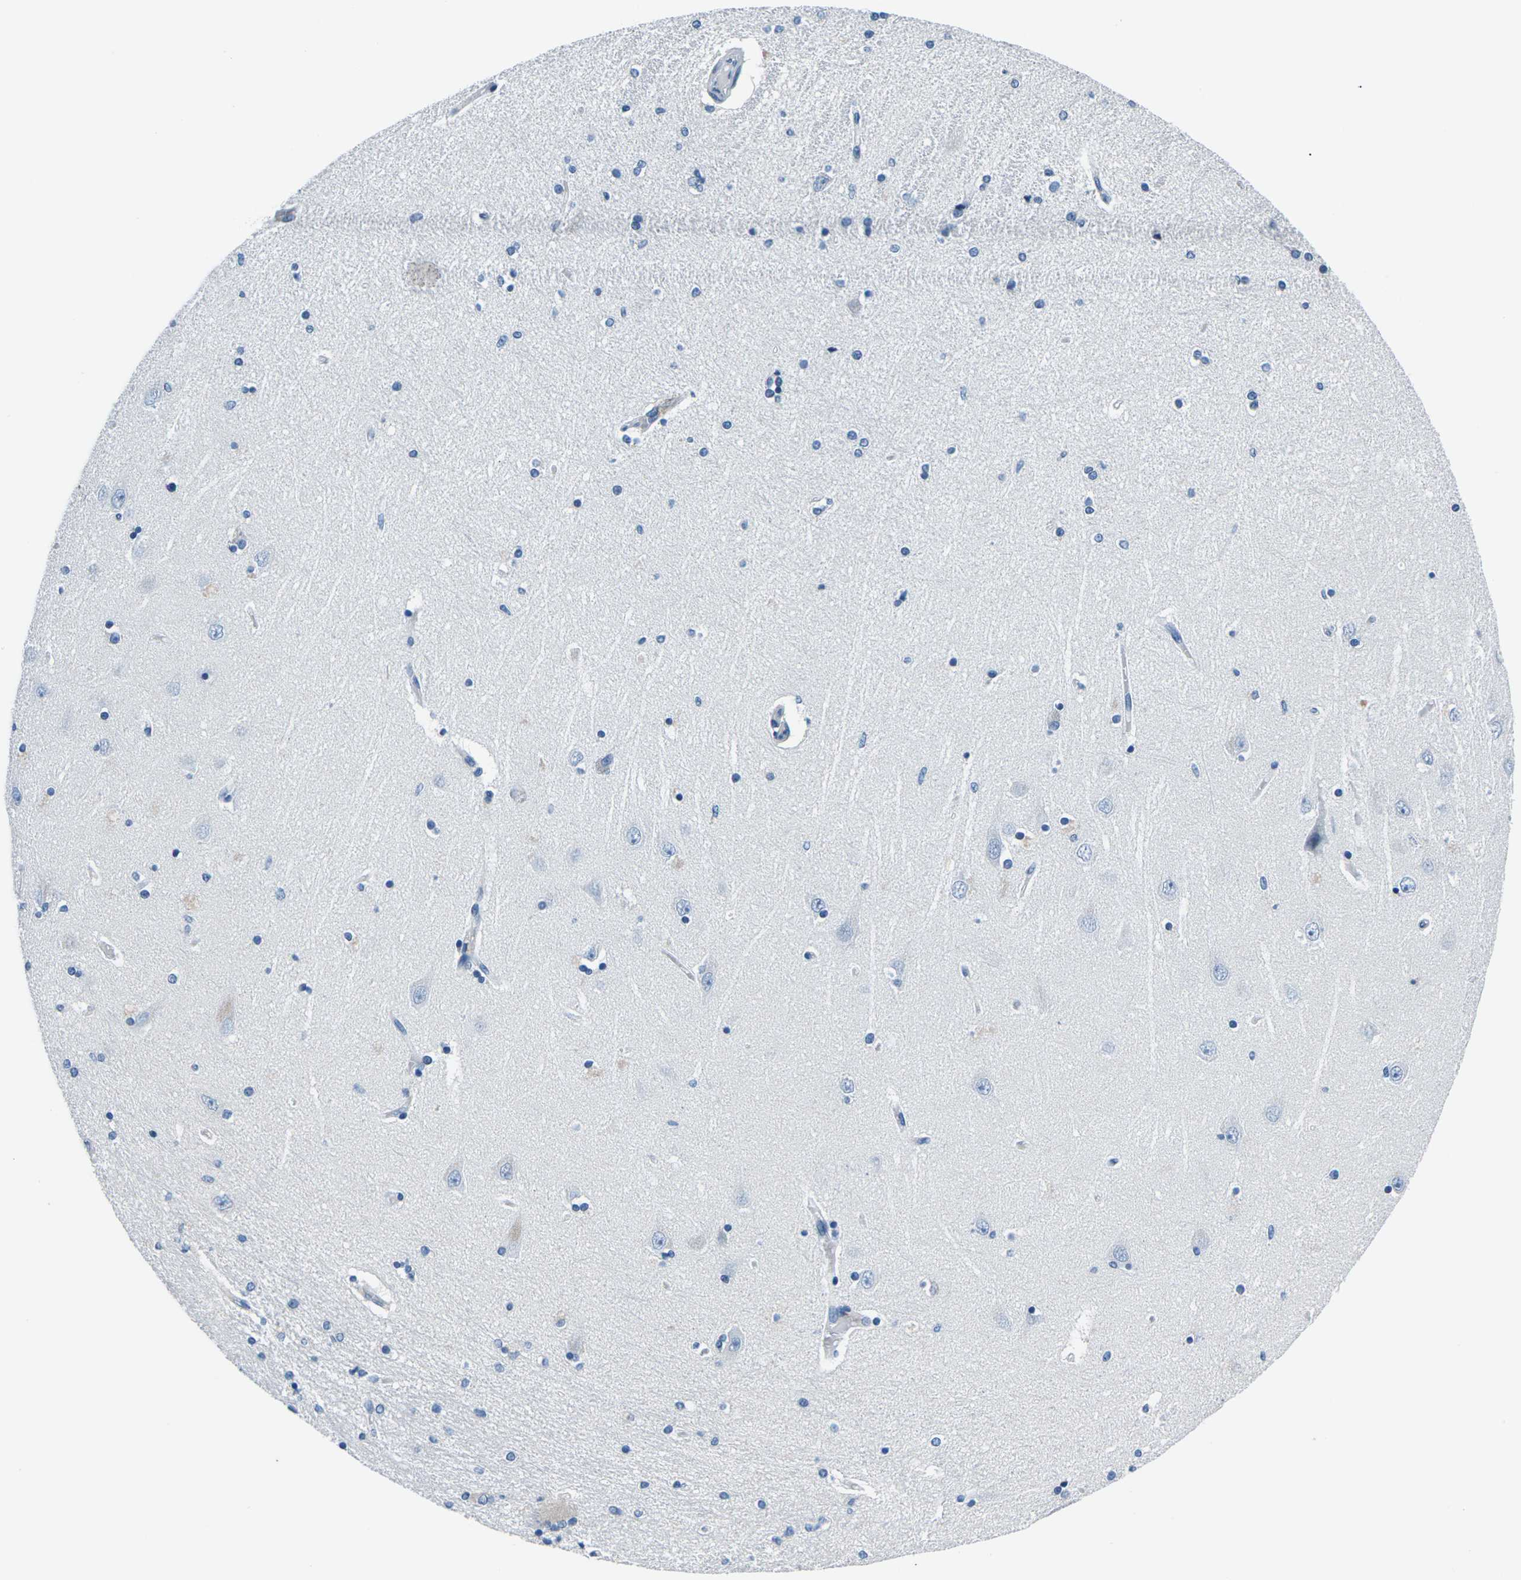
{"staining": {"intensity": "negative", "quantity": "none", "location": "none"}, "tissue": "hippocampus", "cell_type": "Glial cells", "image_type": "normal", "snomed": [{"axis": "morphology", "description": "Normal tissue, NOS"}, {"axis": "topography", "description": "Hippocampus"}], "caption": "This is an immunohistochemistry micrograph of benign hippocampus. There is no staining in glial cells.", "gene": "UMOD", "patient": {"sex": "female", "age": 54}}